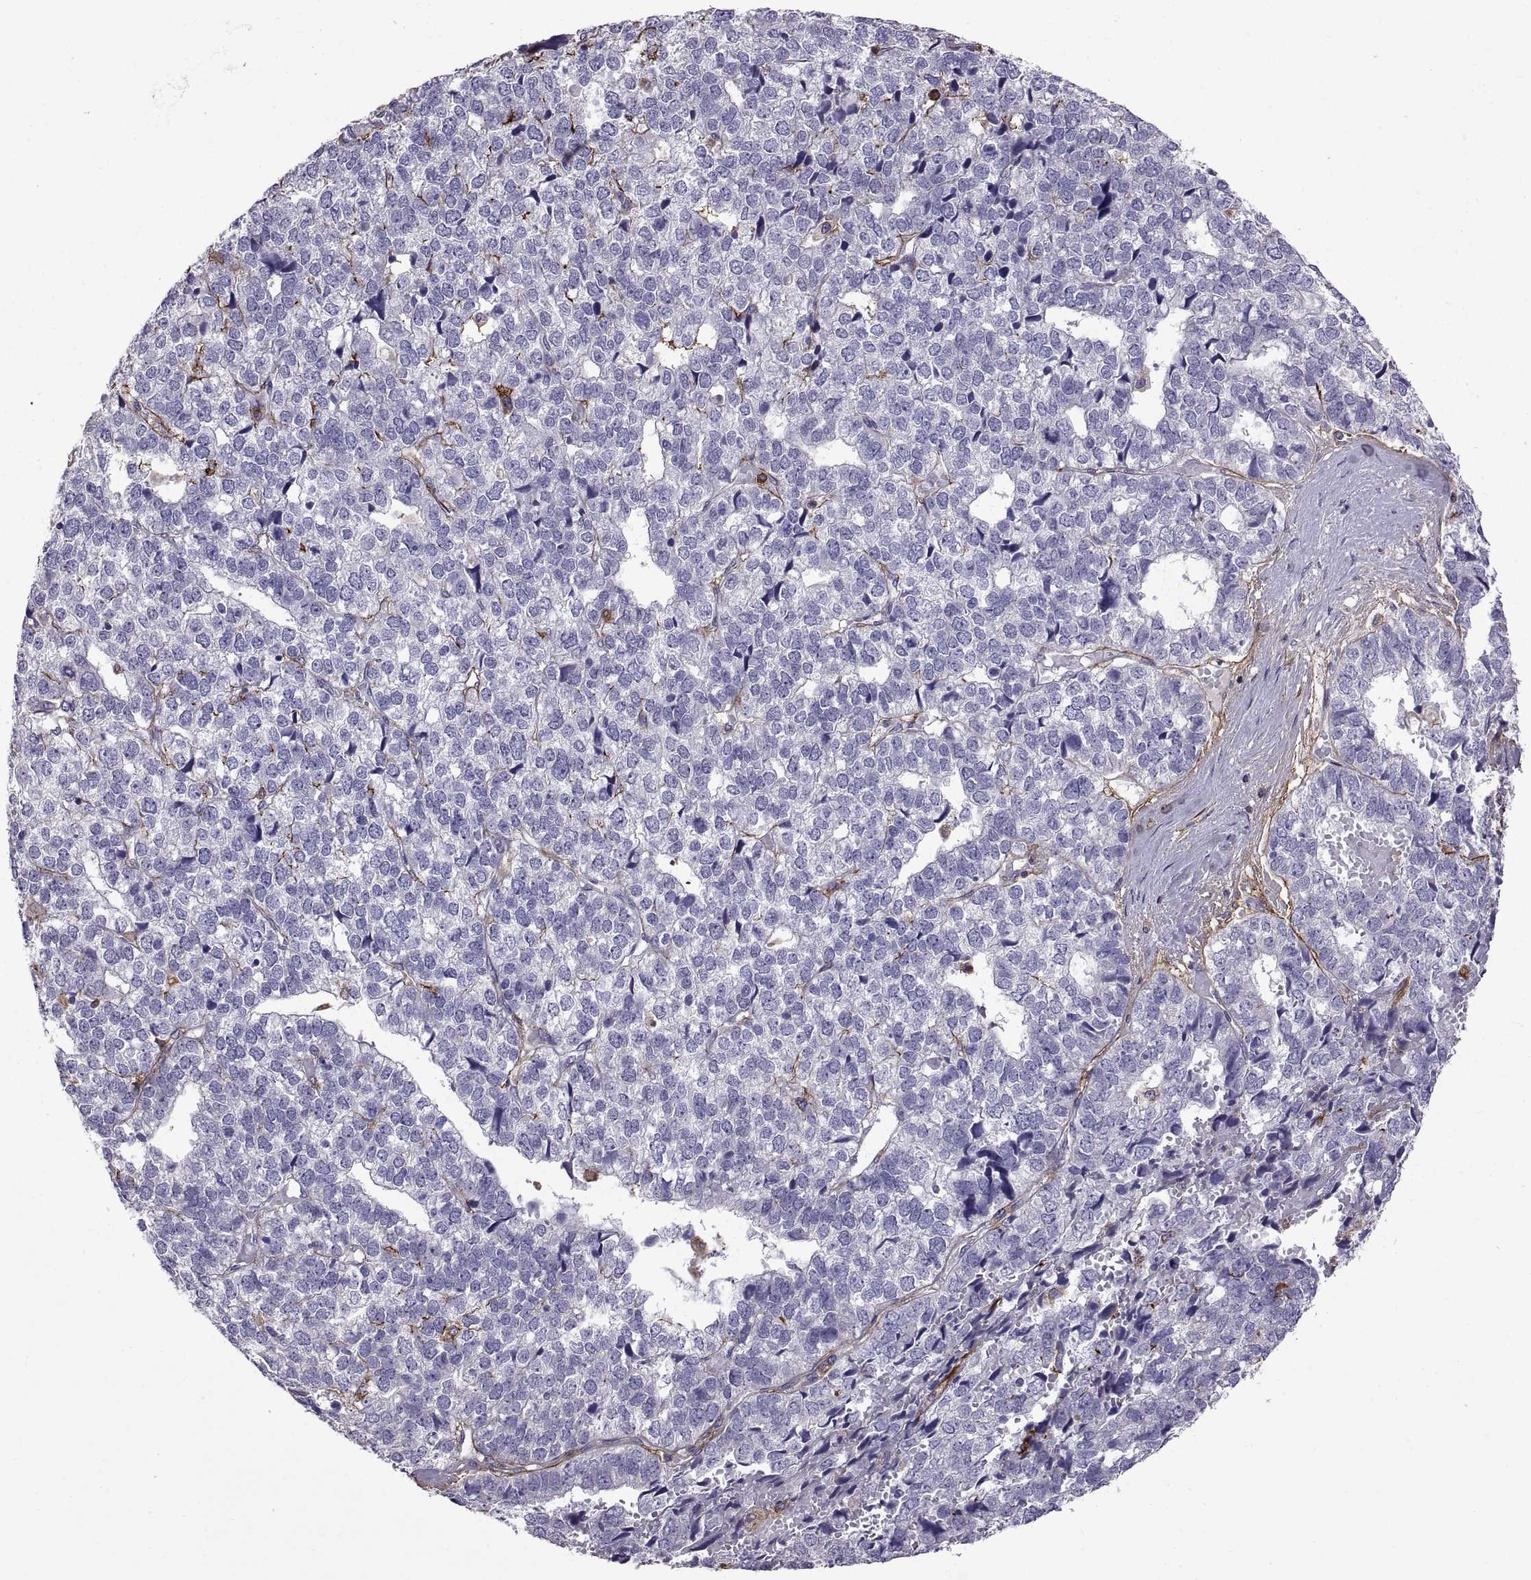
{"staining": {"intensity": "negative", "quantity": "none", "location": "none"}, "tissue": "stomach cancer", "cell_type": "Tumor cells", "image_type": "cancer", "snomed": [{"axis": "morphology", "description": "Adenocarcinoma, NOS"}, {"axis": "topography", "description": "Stomach"}], "caption": "A micrograph of stomach cancer (adenocarcinoma) stained for a protein exhibits no brown staining in tumor cells.", "gene": "EMILIN2", "patient": {"sex": "male", "age": 69}}